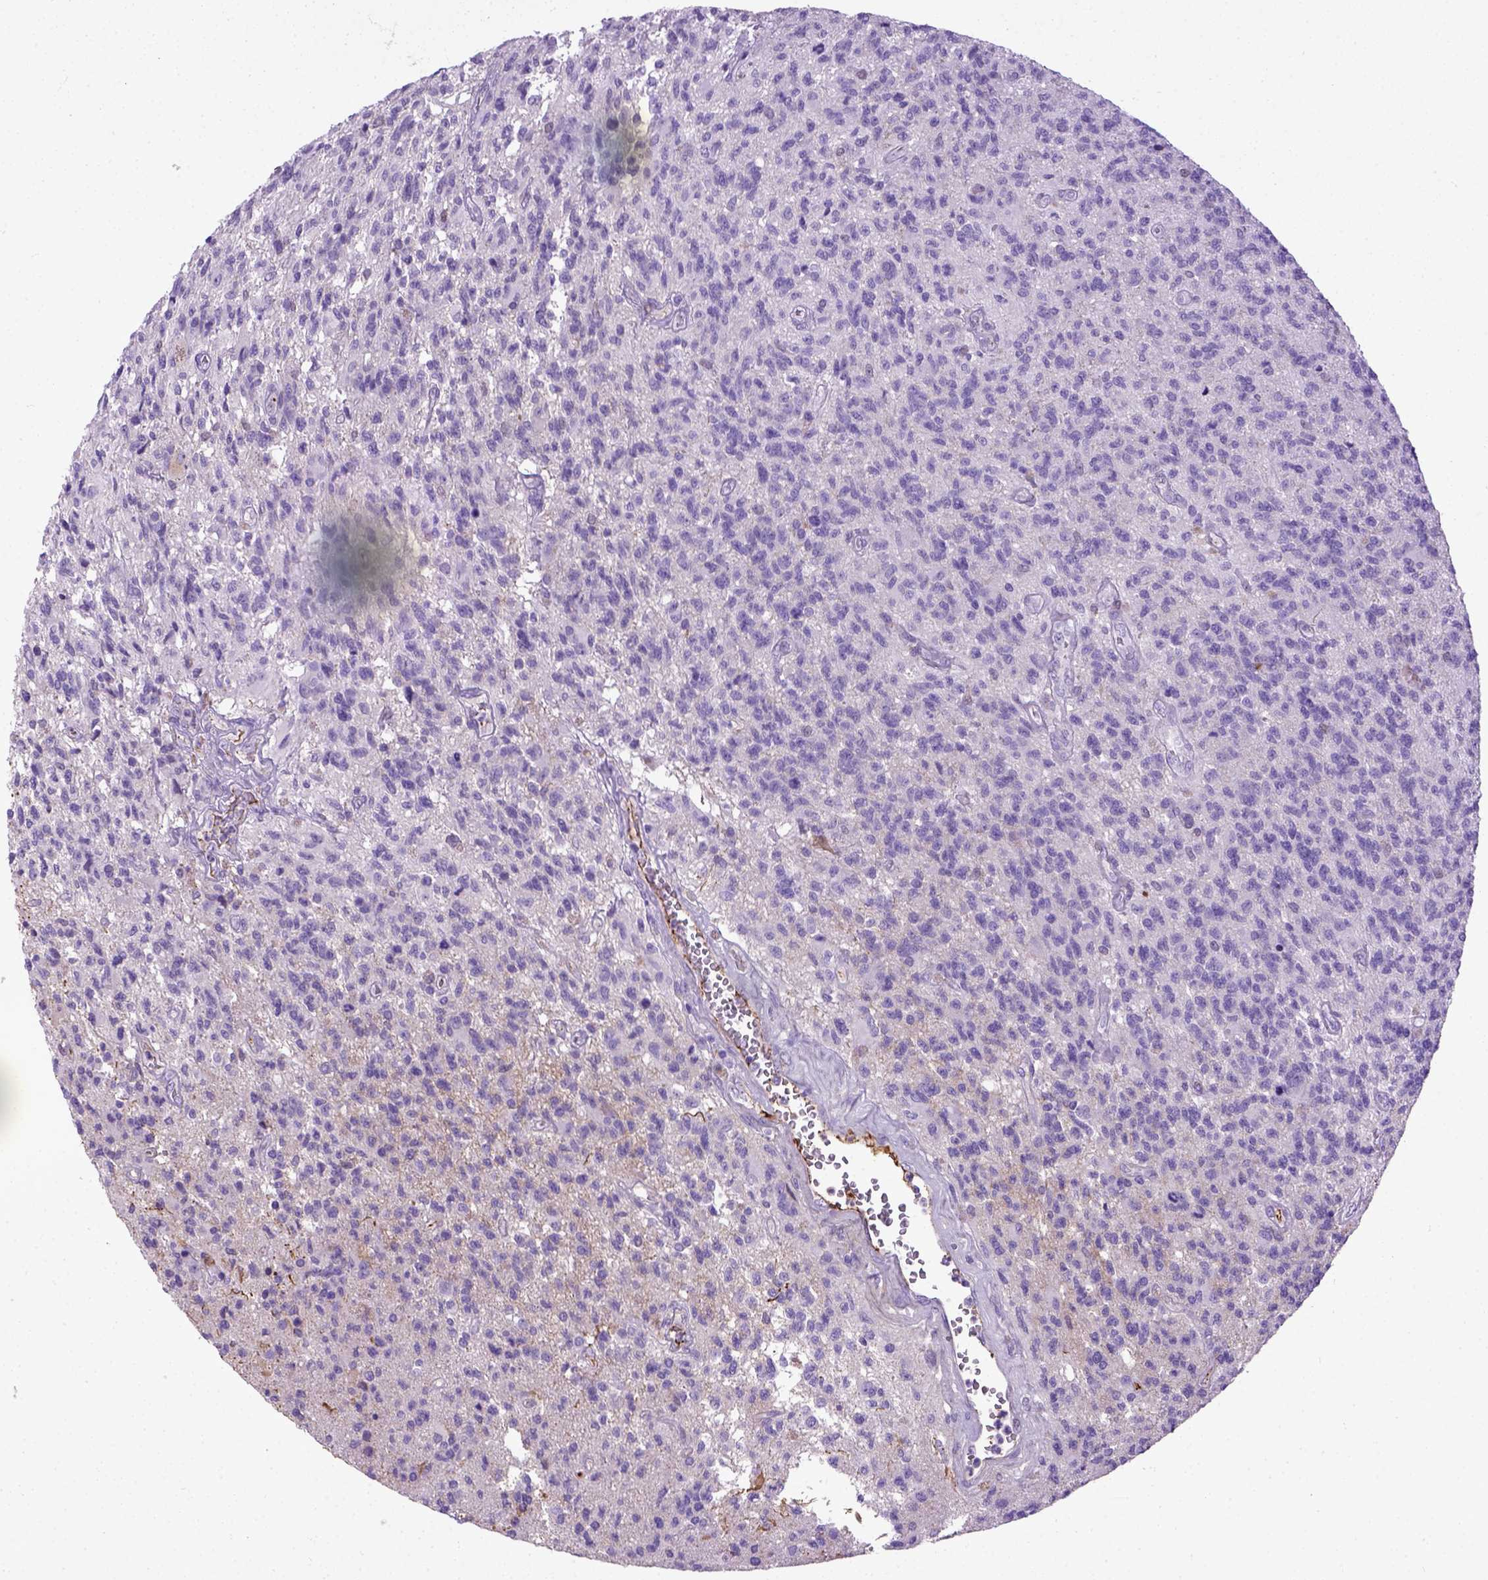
{"staining": {"intensity": "negative", "quantity": "none", "location": "none"}, "tissue": "glioma", "cell_type": "Tumor cells", "image_type": "cancer", "snomed": [{"axis": "morphology", "description": "Glioma, malignant, High grade"}, {"axis": "topography", "description": "Brain"}], "caption": "This is an immunohistochemistry (IHC) image of malignant high-grade glioma. There is no positivity in tumor cells.", "gene": "ADAMTS8", "patient": {"sex": "male", "age": 56}}